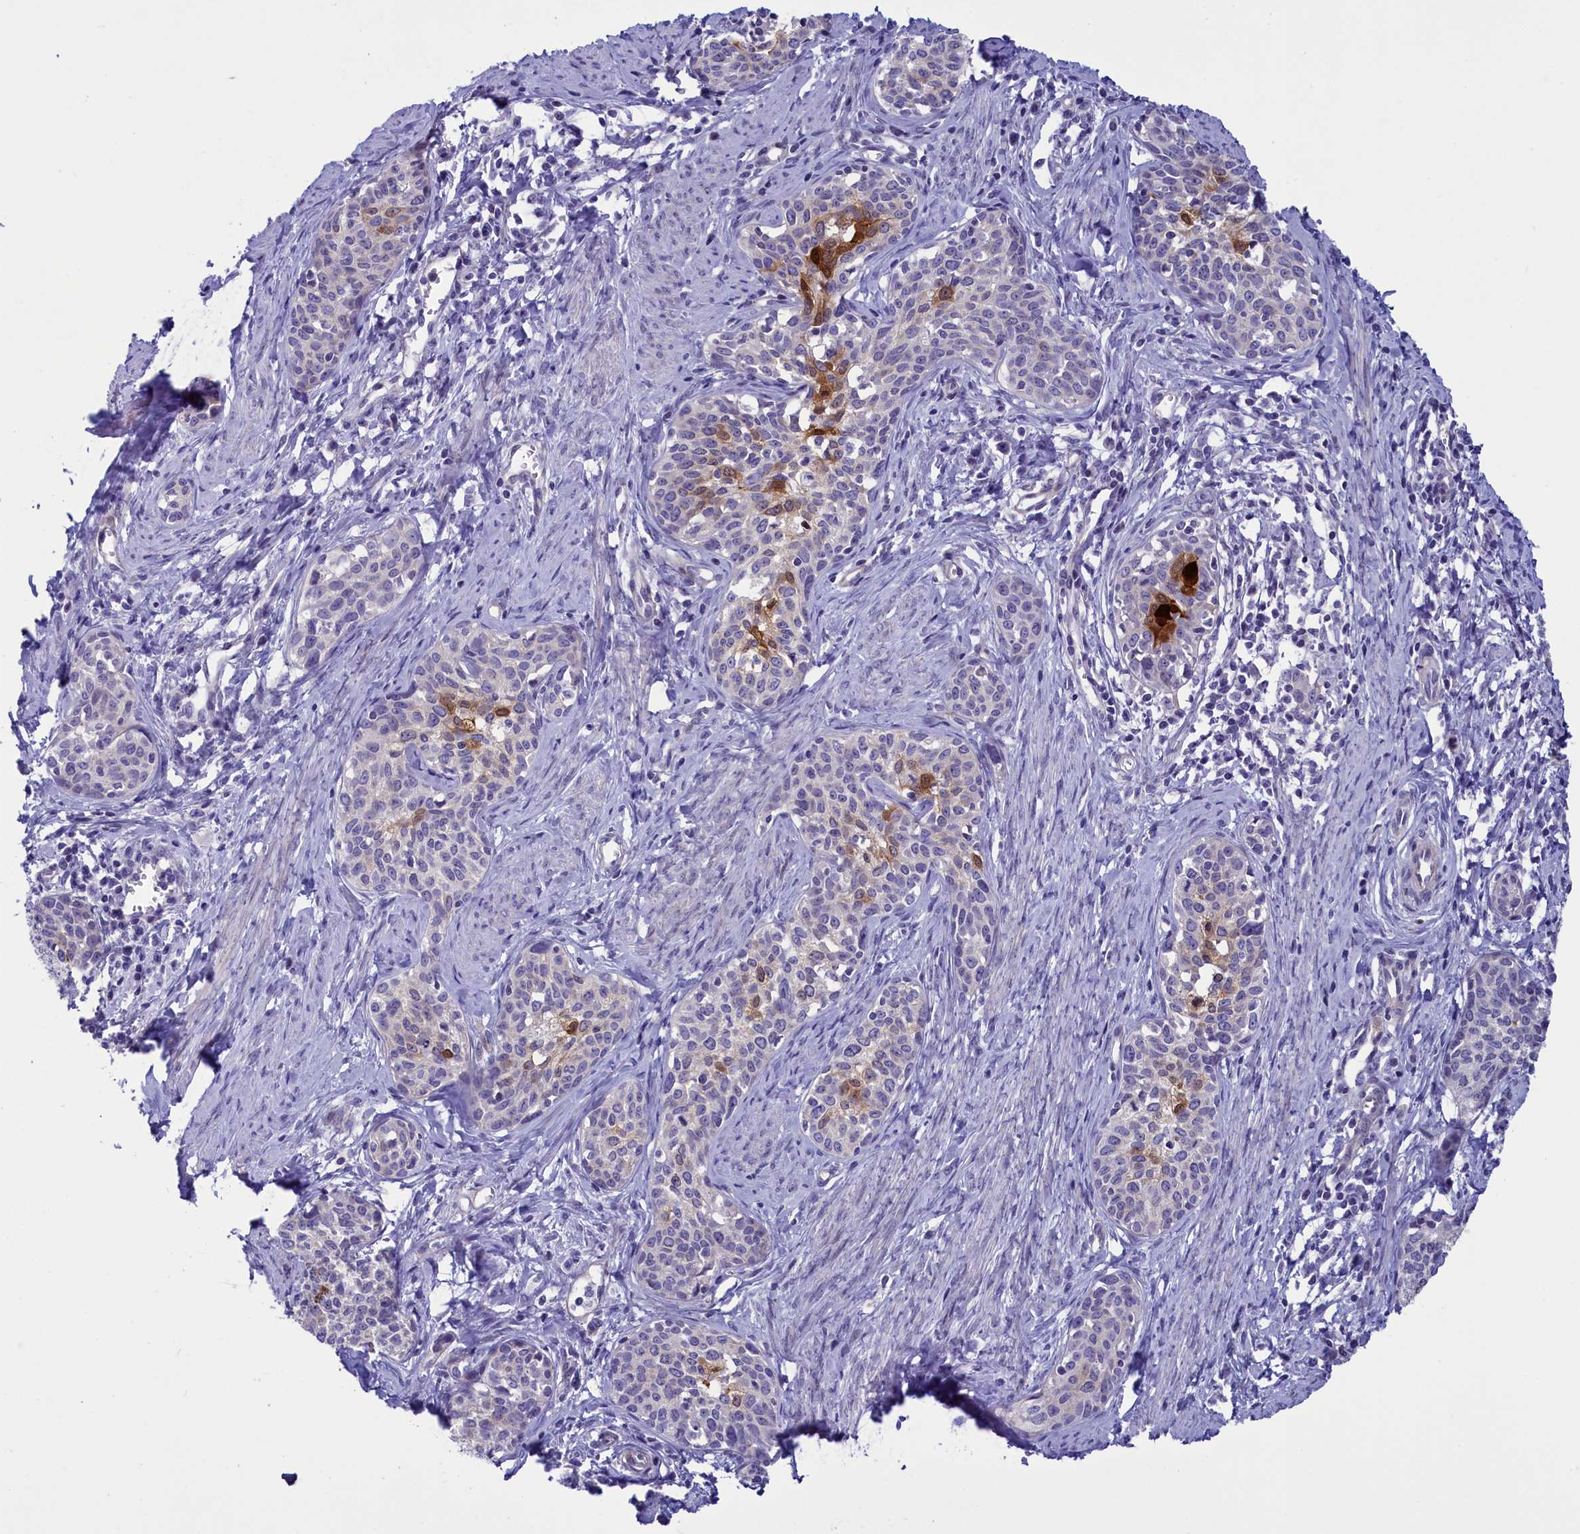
{"staining": {"intensity": "strong", "quantity": "<25%", "location": "cytoplasmic/membranous"}, "tissue": "cervical cancer", "cell_type": "Tumor cells", "image_type": "cancer", "snomed": [{"axis": "morphology", "description": "Squamous cell carcinoma, NOS"}, {"axis": "topography", "description": "Cervix"}], "caption": "The histopathology image exhibits immunohistochemical staining of cervical cancer. There is strong cytoplasmic/membranous staining is seen in about <25% of tumor cells.", "gene": "LOXL1", "patient": {"sex": "female", "age": 52}}